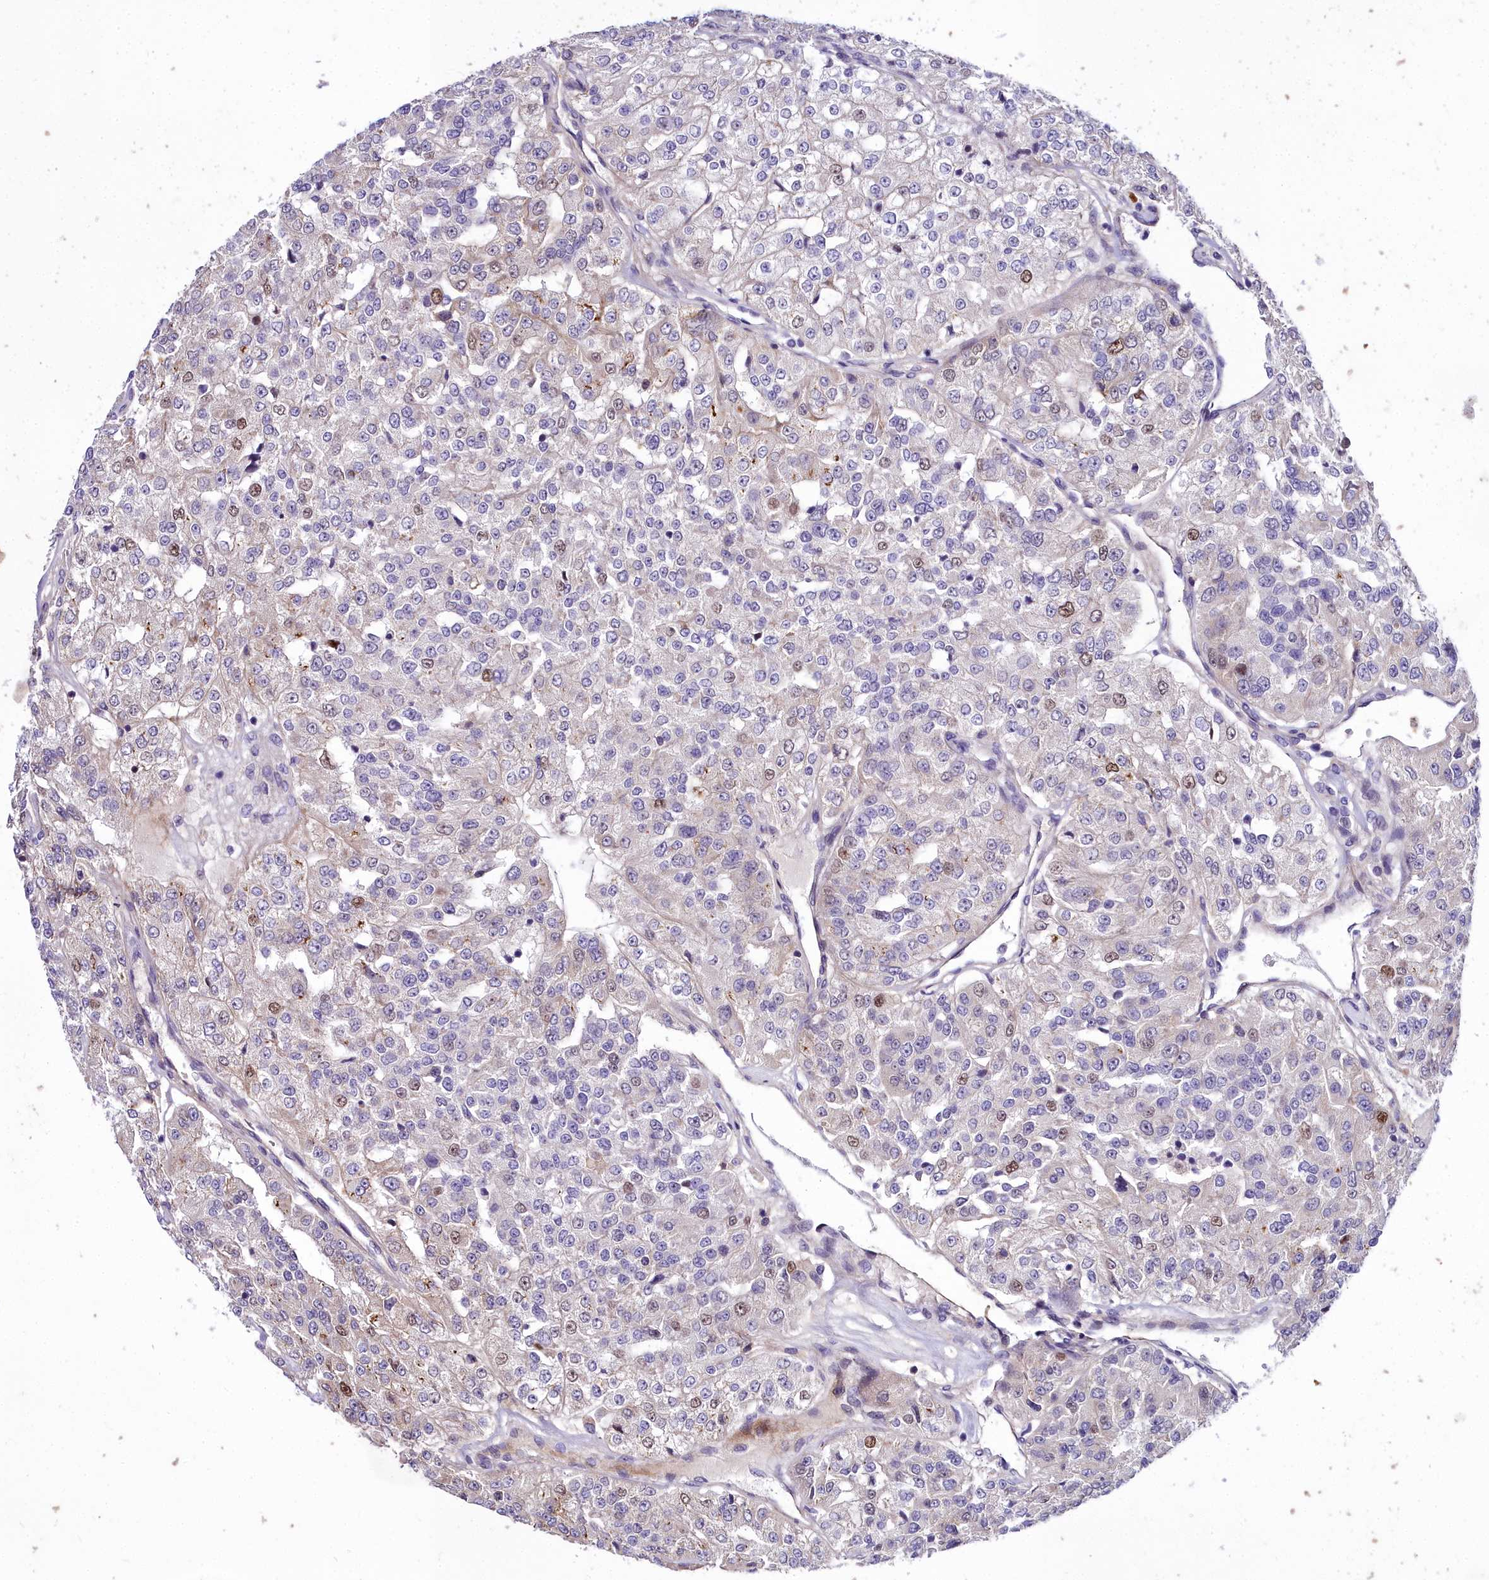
{"staining": {"intensity": "moderate", "quantity": "<25%", "location": "nuclear"}, "tissue": "renal cancer", "cell_type": "Tumor cells", "image_type": "cancer", "snomed": [{"axis": "morphology", "description": "Adenocarcinoma, NOS"}, {"axis": "topography", "description": "Kidney"}], "caption": "Moderate nuclear protein expression is appreciated in about <25% of tumor cells in renal cancer (adenocarcinoma). (DAB IHC, brown staining for protein, blue staining for nuclei).", "gene": "TRIML2", "patient": {"sex": "female", "age": 63}}